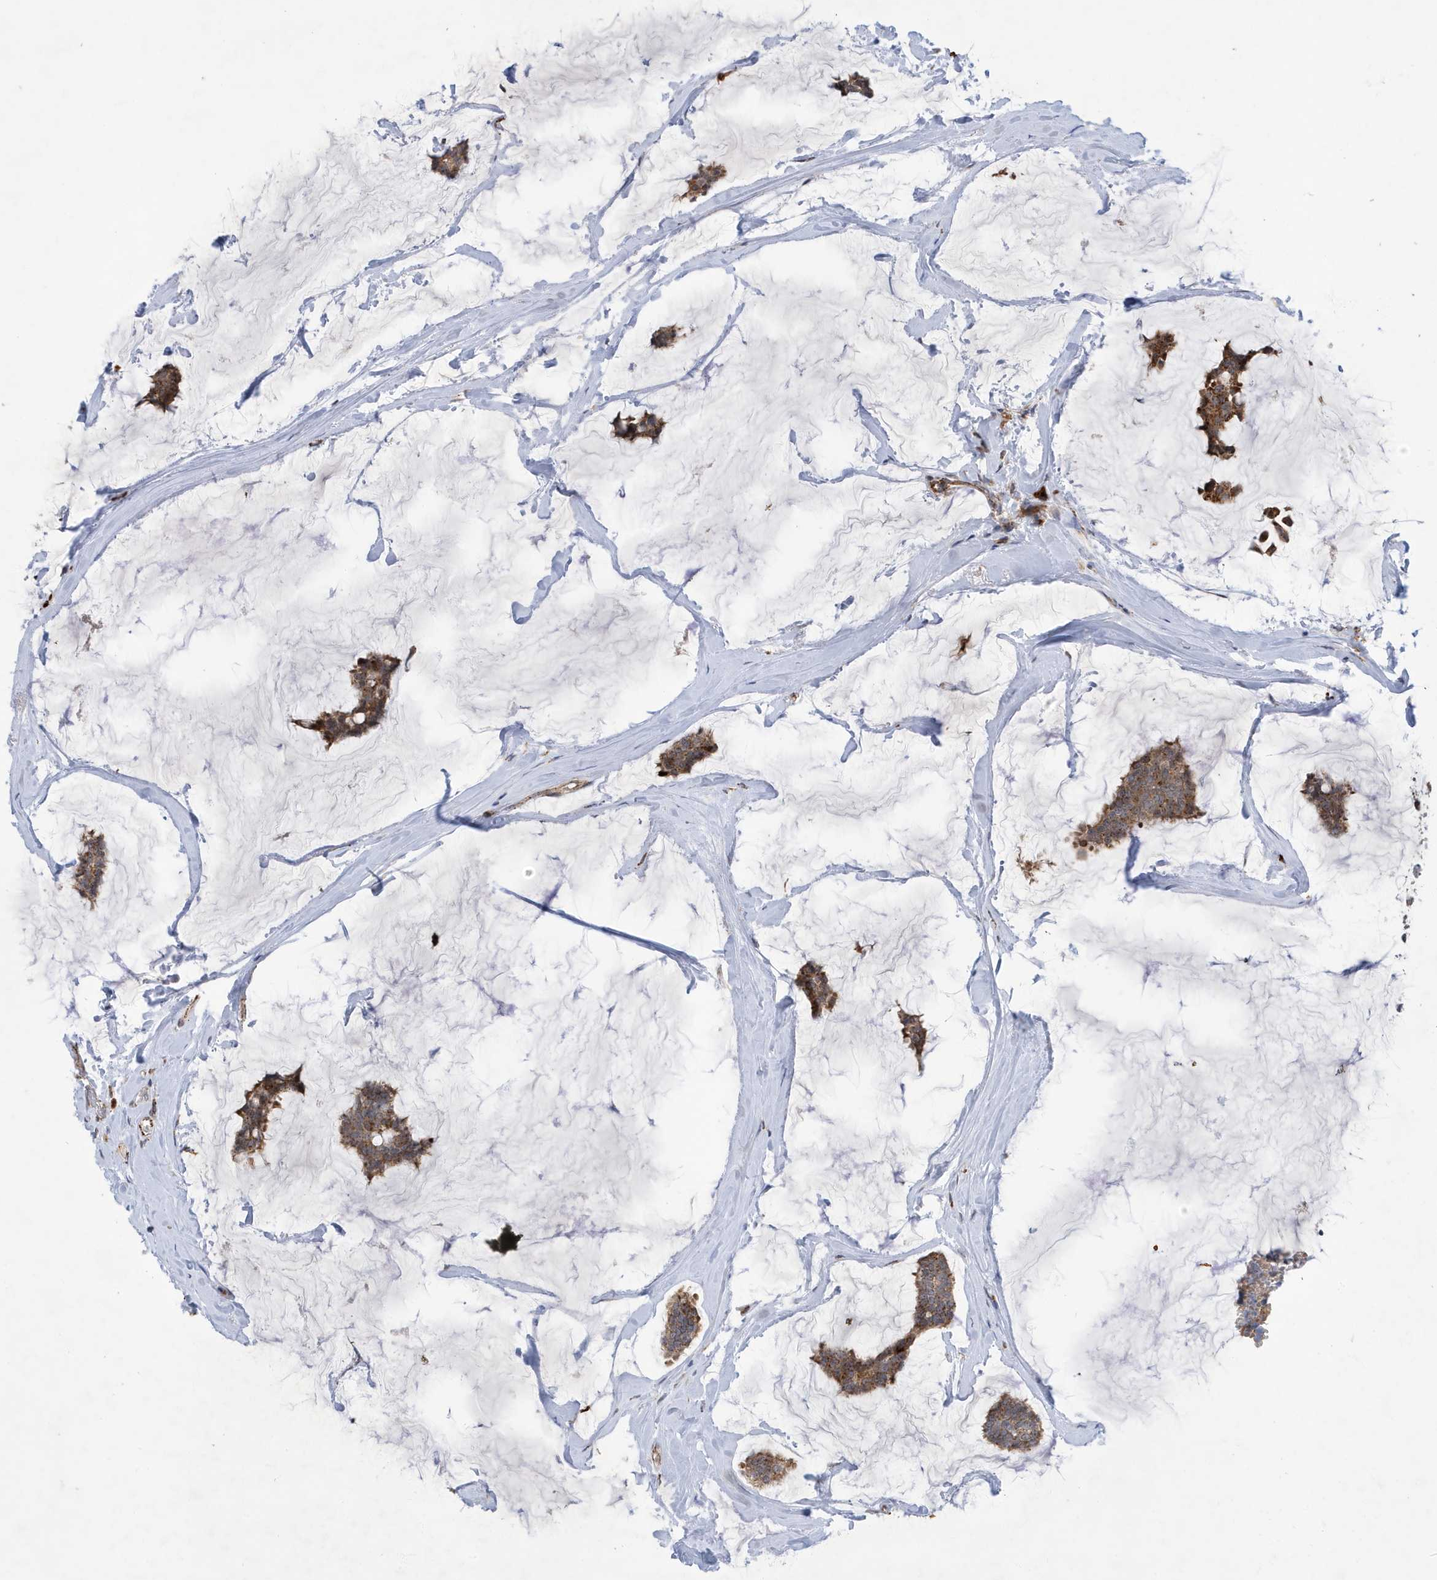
{"staining": {"intensity": "moderate", "quantity": ">75%", "location": "cytoplasmic/membranous"}, "tissue": "breast cancer", "cell_type": "Tumor cells", "image_type": "cancer", "snomed": [{"axis": "morphology", "description": "Duct carcinoma"}, {"axis": "topography", "description": "Breast"}], "caption": "Brown immunohistochemical staining in human invasive ductal carcinoma (breast) reveals moderate cytoplasmic/membranous staining in approximately >75% of tumor cells.", "gene": "ZNF507", "patient": {"sex": "female", "age": 93}}